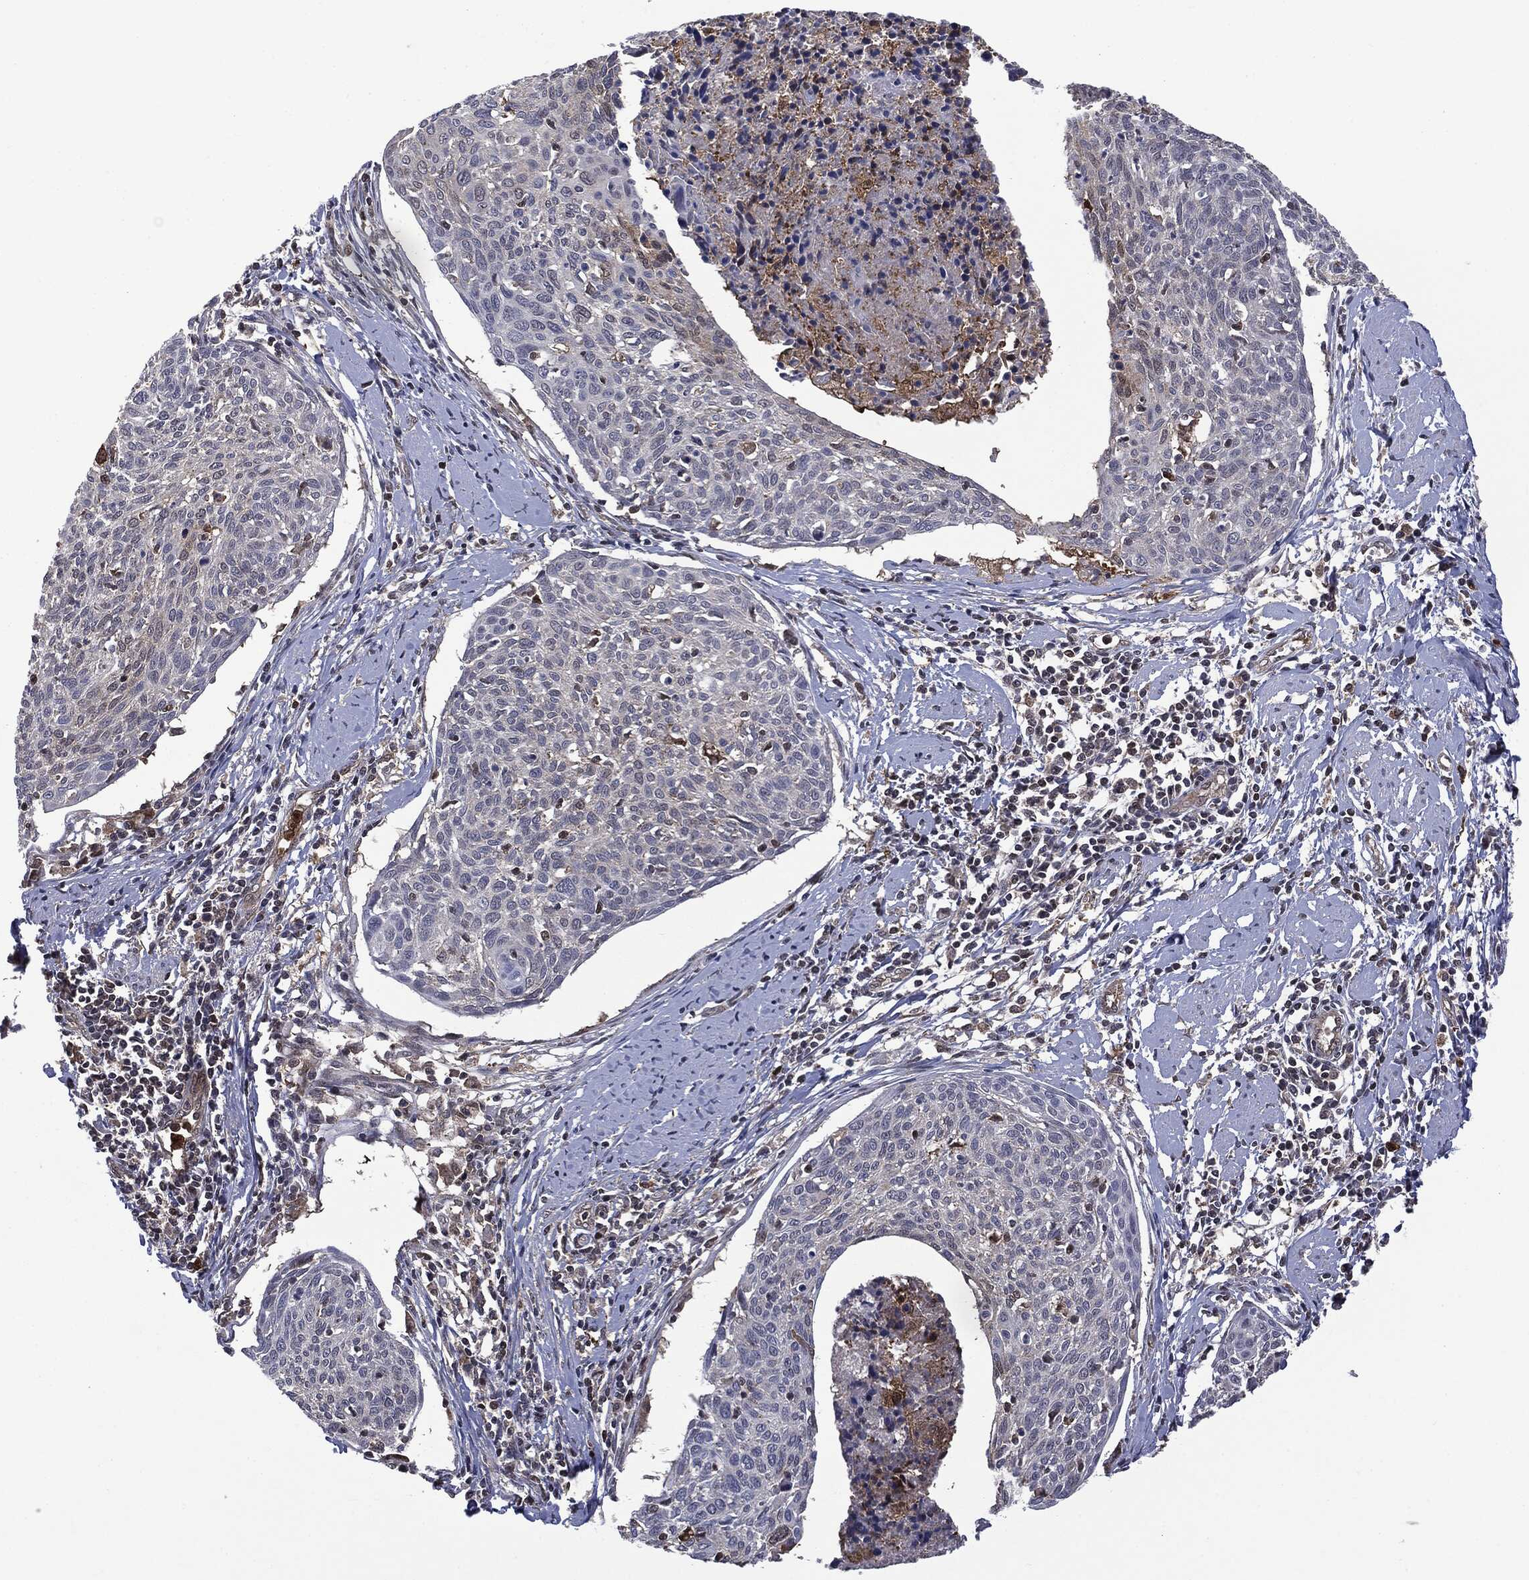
{"staining": {"intensity": "negative", "quantity": "none", "location": "none"}, "tissue": "cervical cancer", "cell_type": "Tumor cells", "image_type": "cancer", "snomed": [{"axis": "morphology", "description": "Squamous cell carcinoma, NOS"}, {"axis": "topography", "description": "Cervix"}], "caption": "This is an immunohistochemistry (IHC) image of human cervical cancer. There is no expression in tumor cells.", "gene": "GPI", "patient": {"sex": "female", "age": 49}}